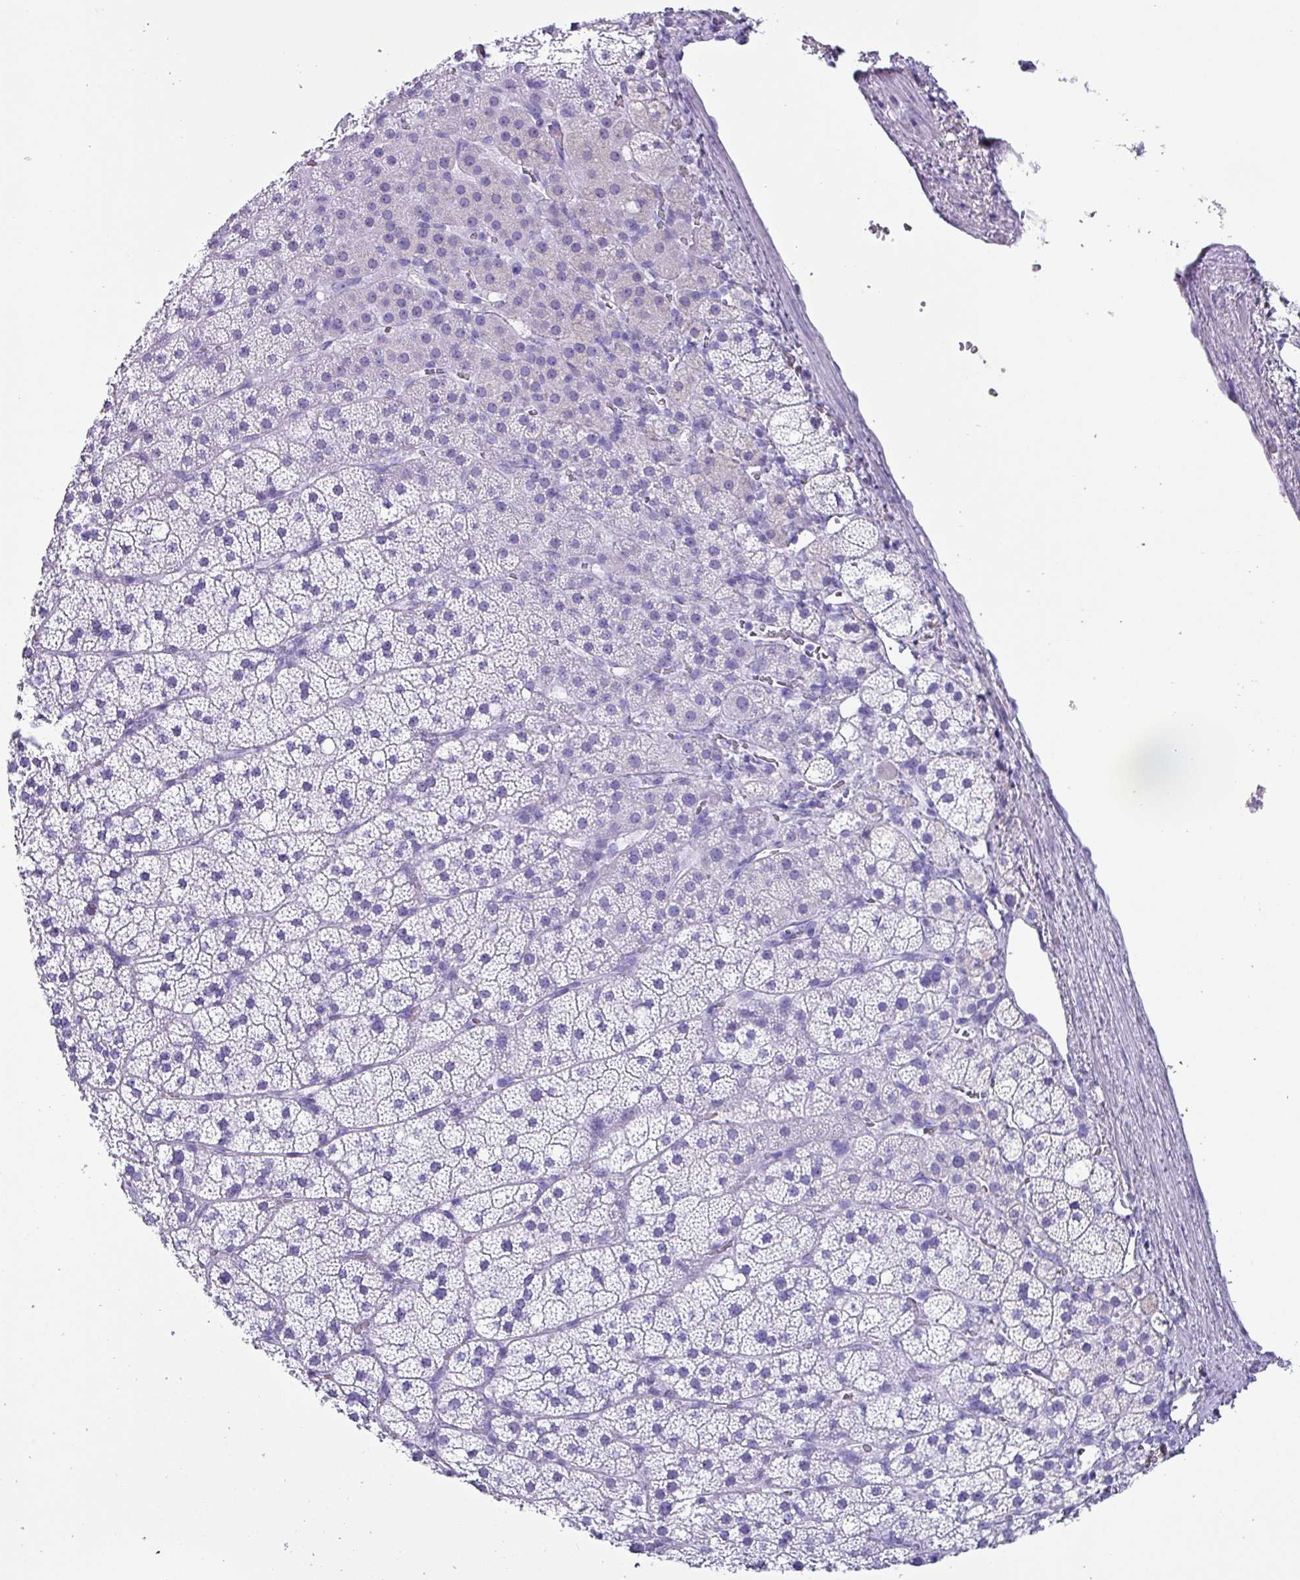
{"staining": {"intensity": "negative", "quantity": "none", "location": "none"}, "tissue": "adrenal gland", "cell_type": "Glandular cells", "image_type": "normal", "snomed": [{"axis": "morphology", "description": "Normal tissue, NOS"}, {"axis": "topography", "description": "Adrenal gland"}], "caption": "Immunohistochemistry photomicrograph of unremarkable adrenal gland: human adrenal gland stained with DAB (3,3'-diaminobenzidine) exhibits no significant protein positivity in glandular cells. (Immunohistochemistry (ihc), brightfield microscopy, high magnification).", "gene": "KRT6A", "patient": {"sex": "male", "age": 53}}